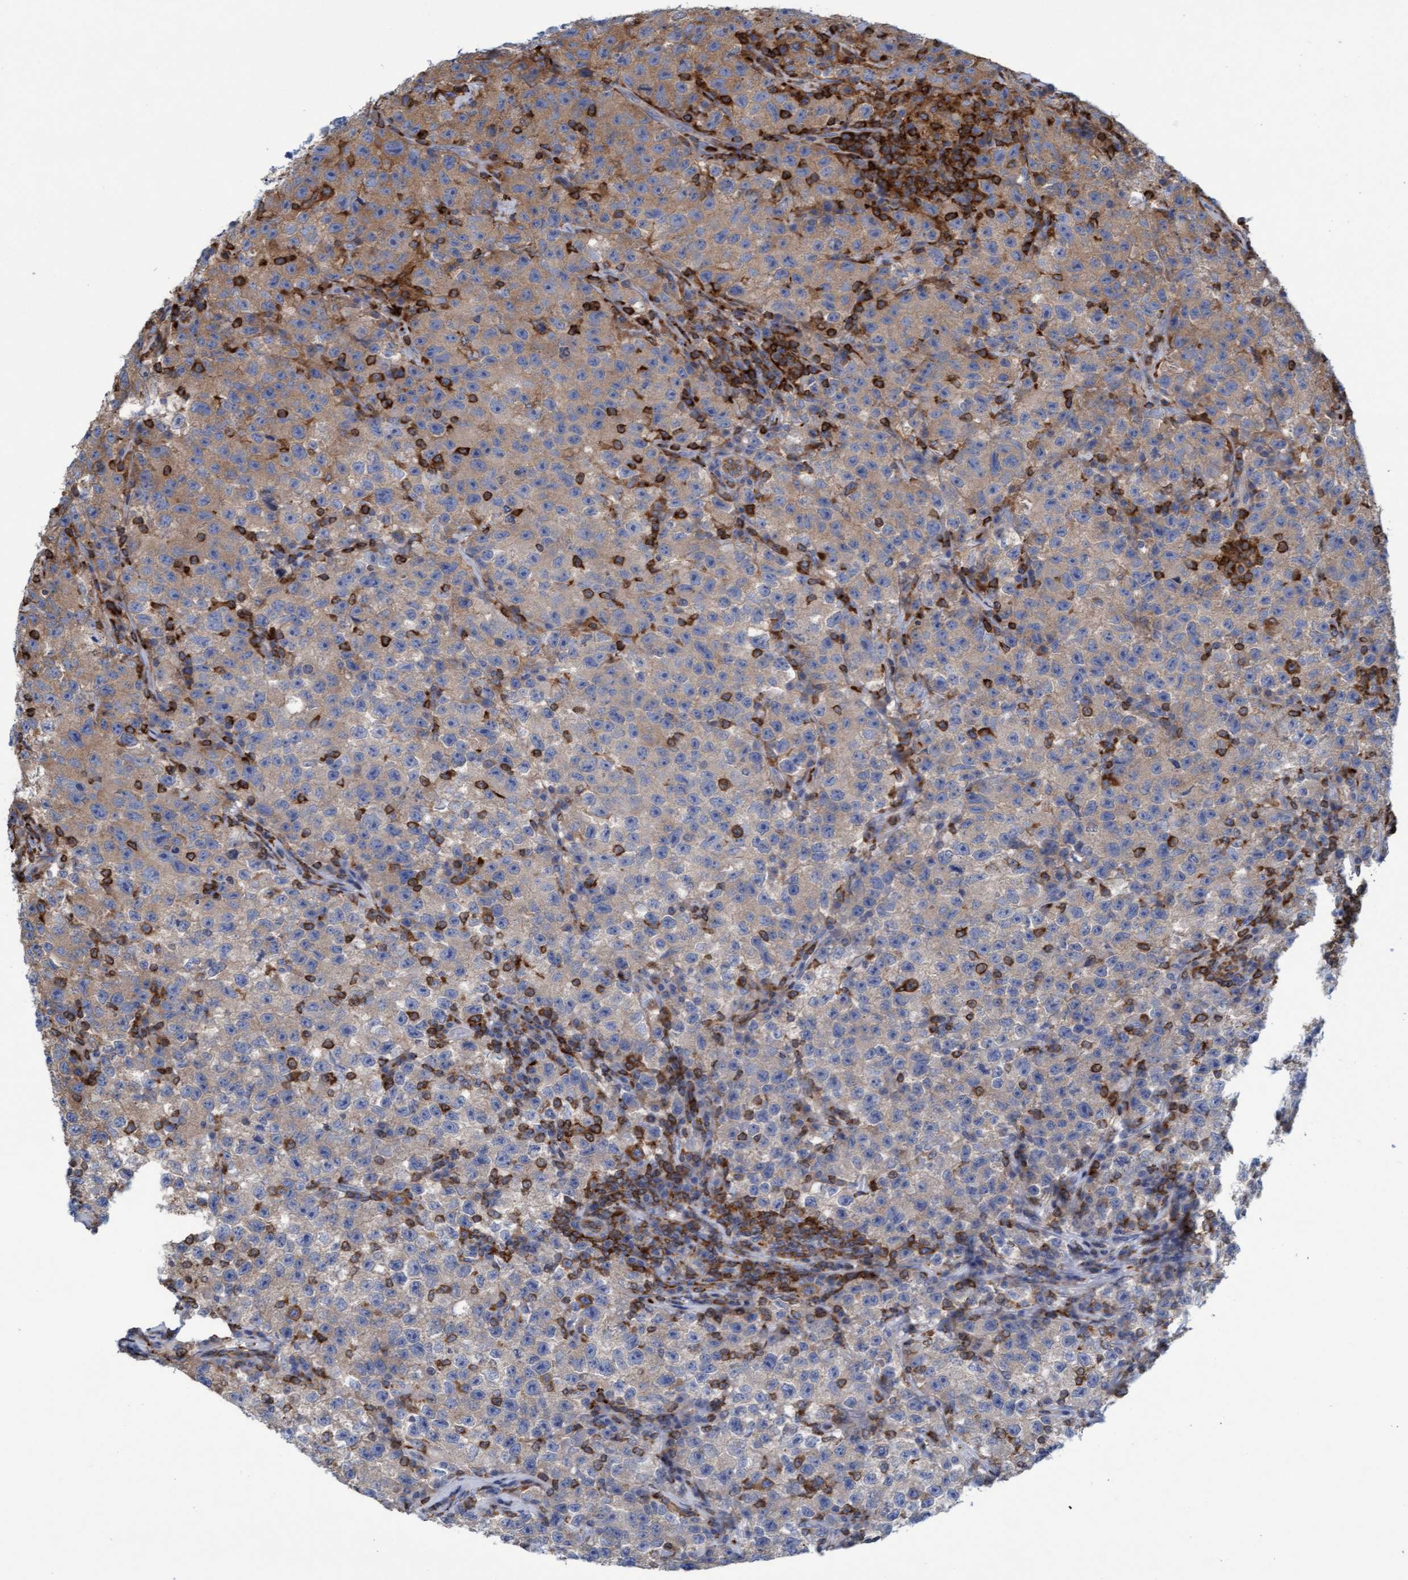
{"staining": {"intensity": "weak", "quantity": "25%-75%", "location": "cytoplasmic/membranous"}, "tissue": "testis cancer", "cell_type": "Tumor cells", "image_type": "cancer", "snomed": [{"axis": "morphology", "description": "Seminoma, NOS"}, {"axis": "topography", "description": "Testis"}], "caption": "The image displays staining of testis seminoma, revealing weak cytoplasmic/membranous protein expression (brown color) within tumor cells.", "gene": "FNBP1", "patient": {"sex": "male", "age": 22}}